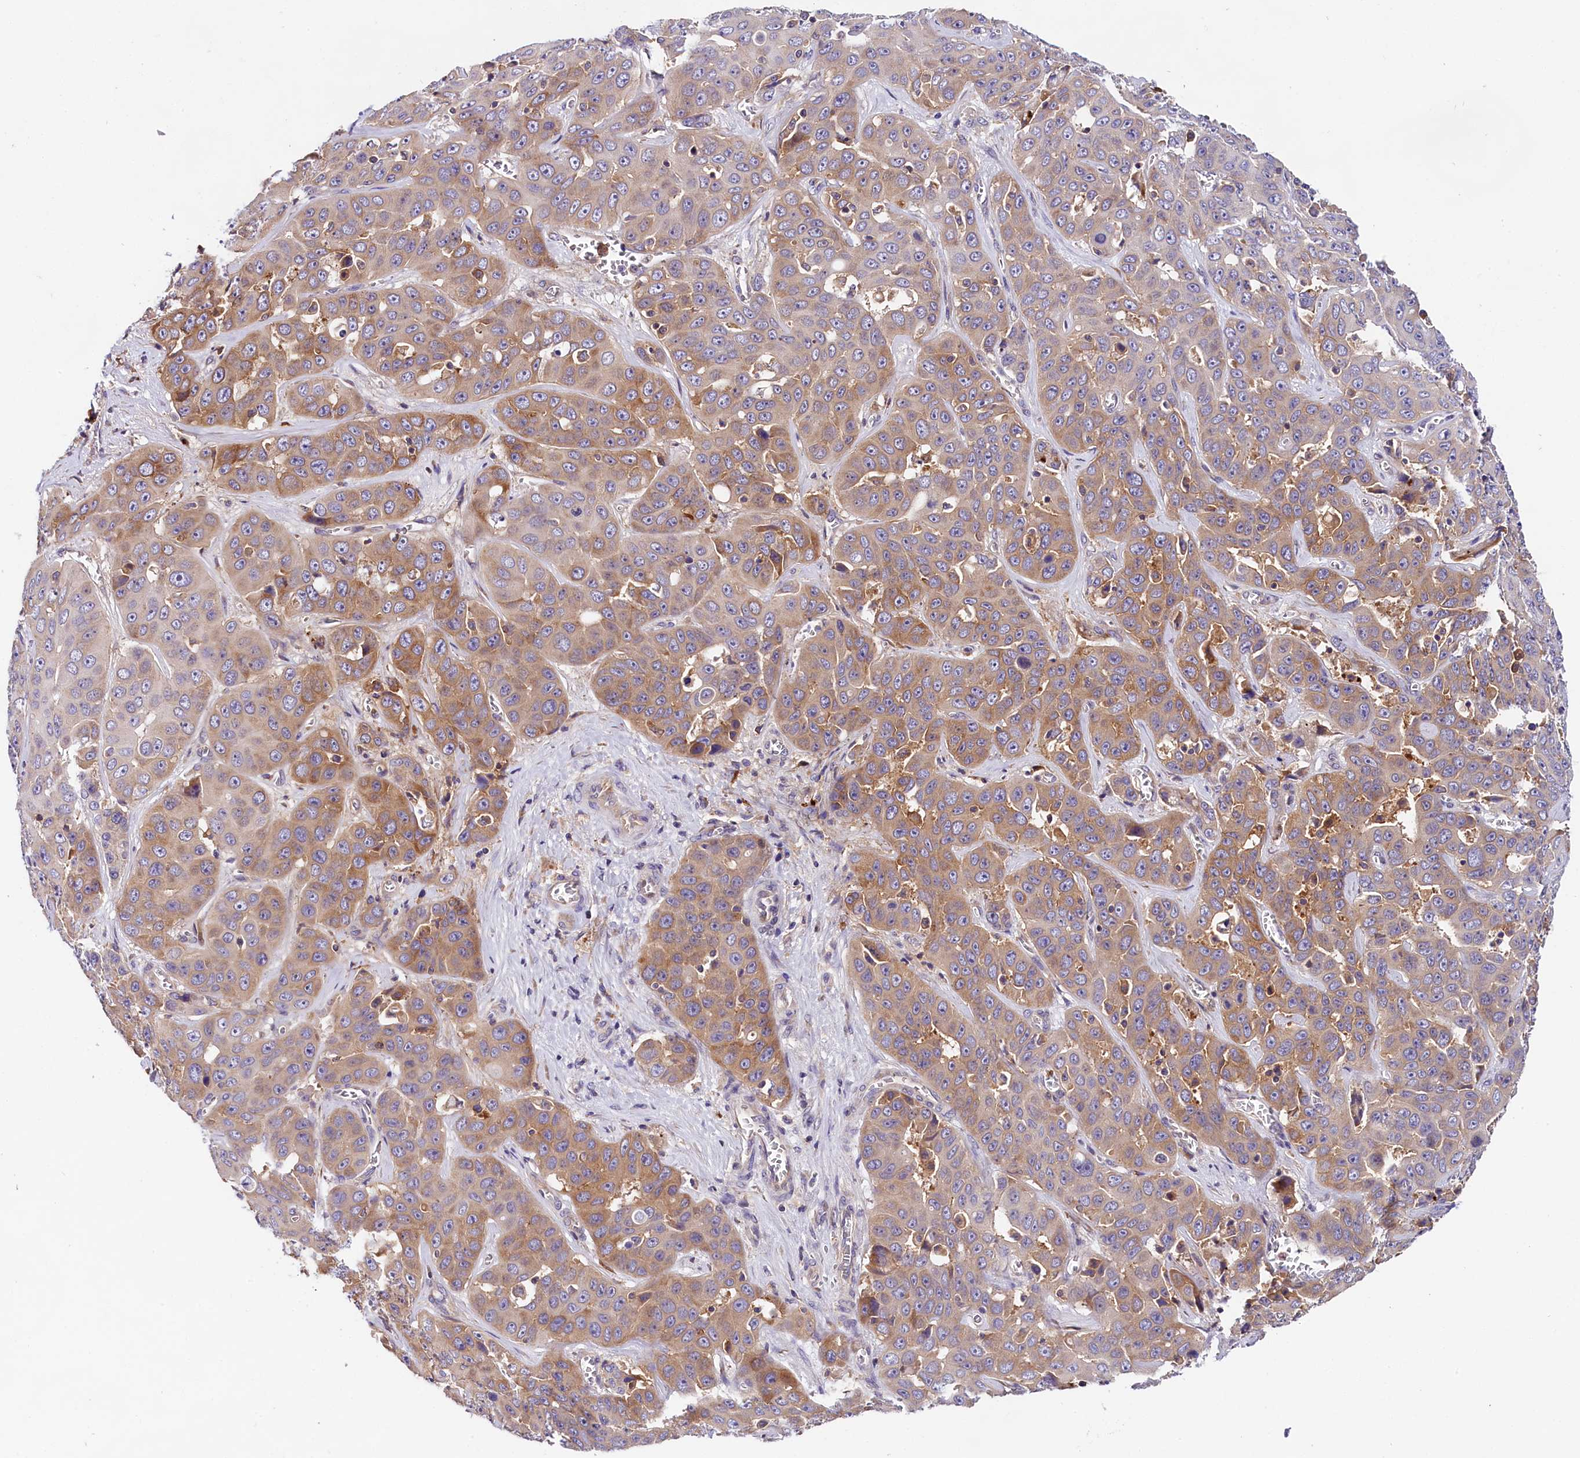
{"staining": {"intensity": "moderate", "quantity": "25%-75%", "location": "cytoplasmic/membranous"}, "tissue": "liver cancer", "cell_type": "Tumor cells", "image_type": "cancer", "snomed": [{"axis": "morphology", "description": "Cholangiocarcinoma"}, {"axis": "topography", "description": "Liver"}], "caption": "Brown immunohistochemical staining in human cholangiocarcinoma (liver) demonstrates moderate cytoplasmic/membranous positivity in about 25%-75% of tumor cells.", "gene": "OAS3", "patient": {"sex": "female", "age": 52}}